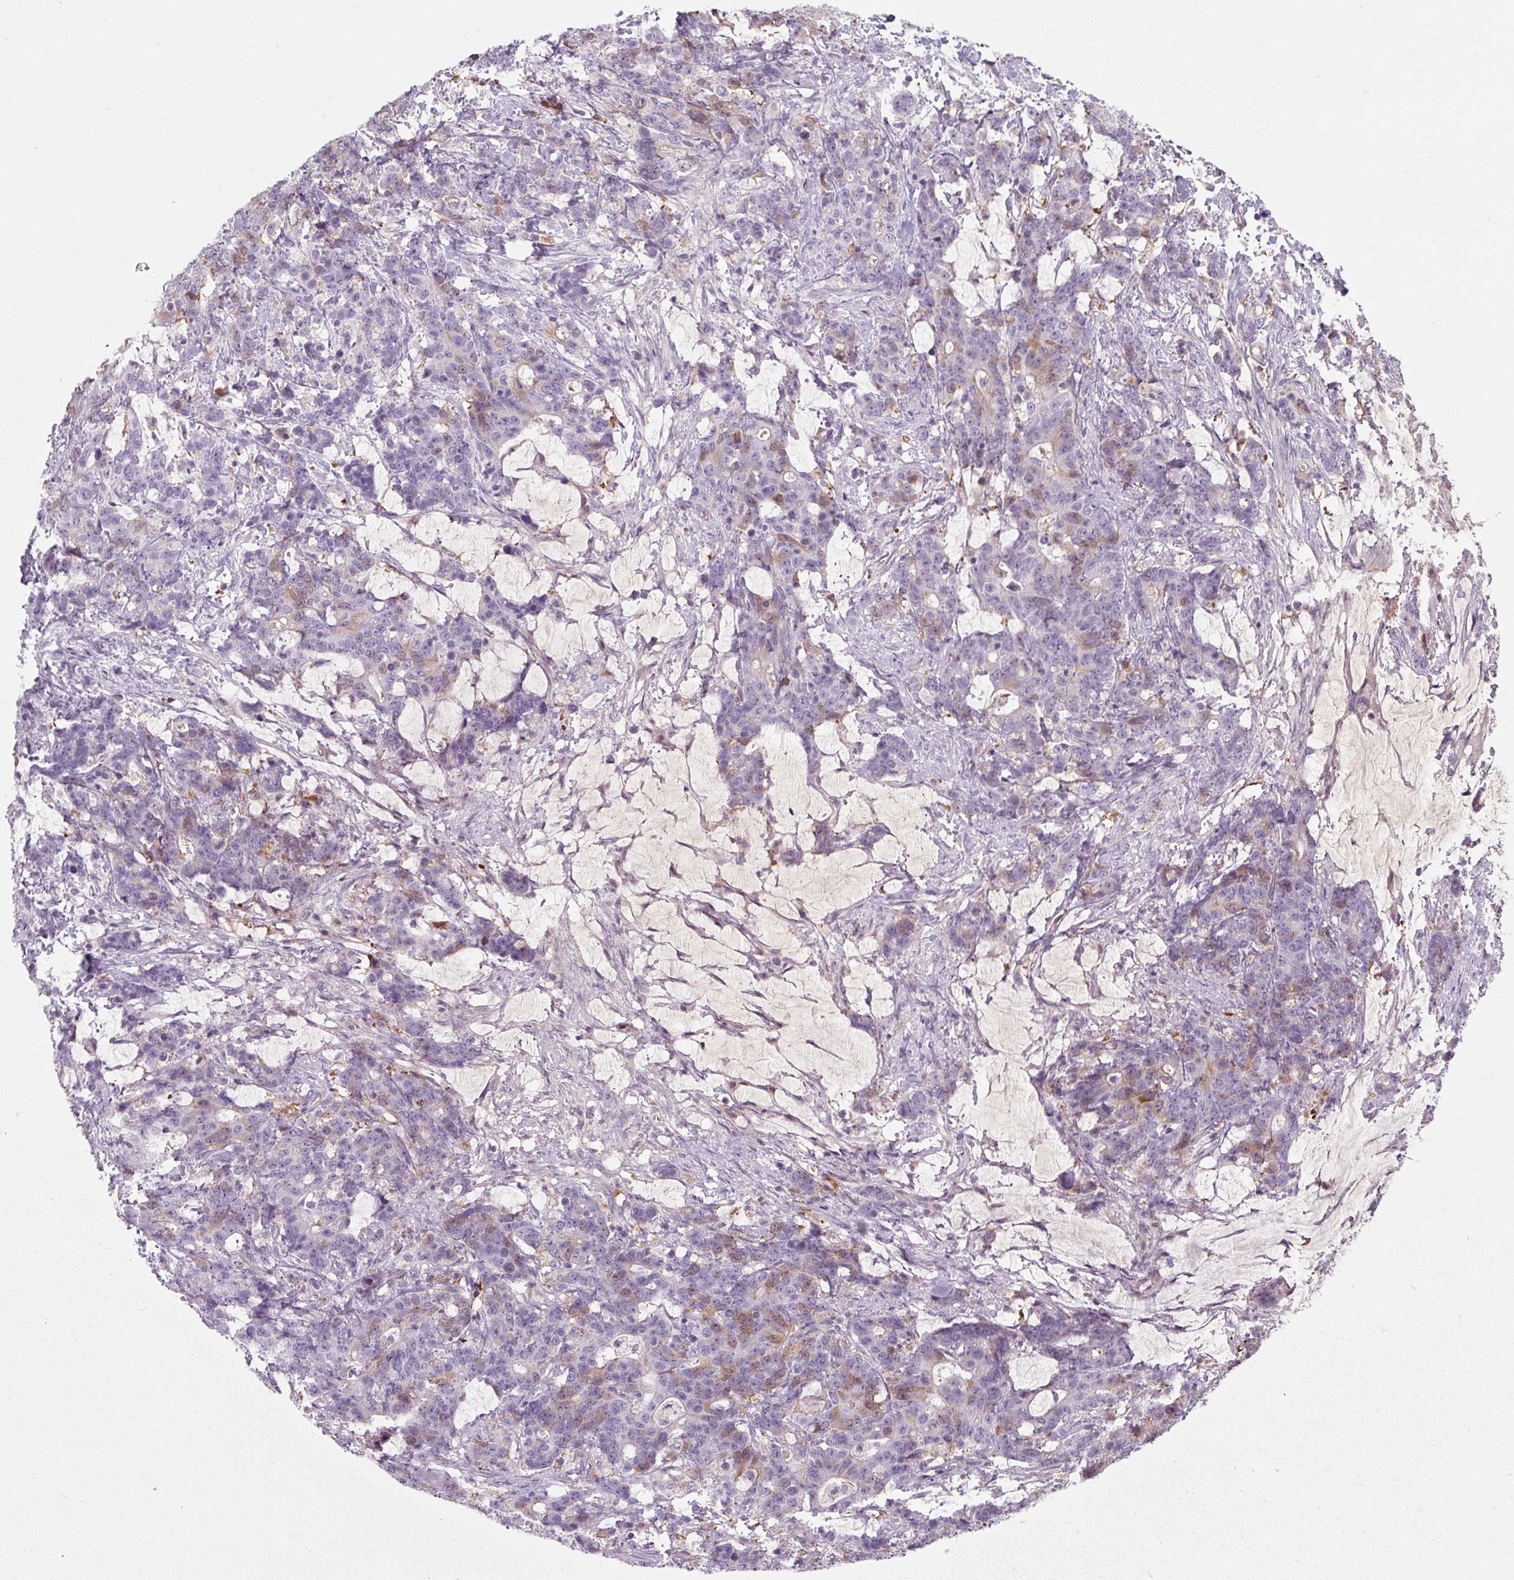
{"staining": {"intensity": "negative", "quantity": "none", "location": "none"}, "tissue": "stomach cancer", "cell_type": "Tumor cells", "image_type": "cancer", "snomed": [{"axis": "morphology", "description": "Normal tissue, NOS"}, {"axis": "morphology", "description": "Adenocarcinoma, NOS"}, {"axis": "topography", "description": "Stomach"}], "caption": "Immunohistochemistry (IHC) micrograph of neoplastic tissue: human stomach cancer stained with DAB (3,3'-diaminobenzidine) exhibits no significant protein staining in tumor cells. (Stains: DAB immunohistochemistry with hematoxylin counter stain, Microscopy: brightfield microscopy at high magnification).", "gene": "TSEN54", "patient": {"sex": "female", "age": 64}}